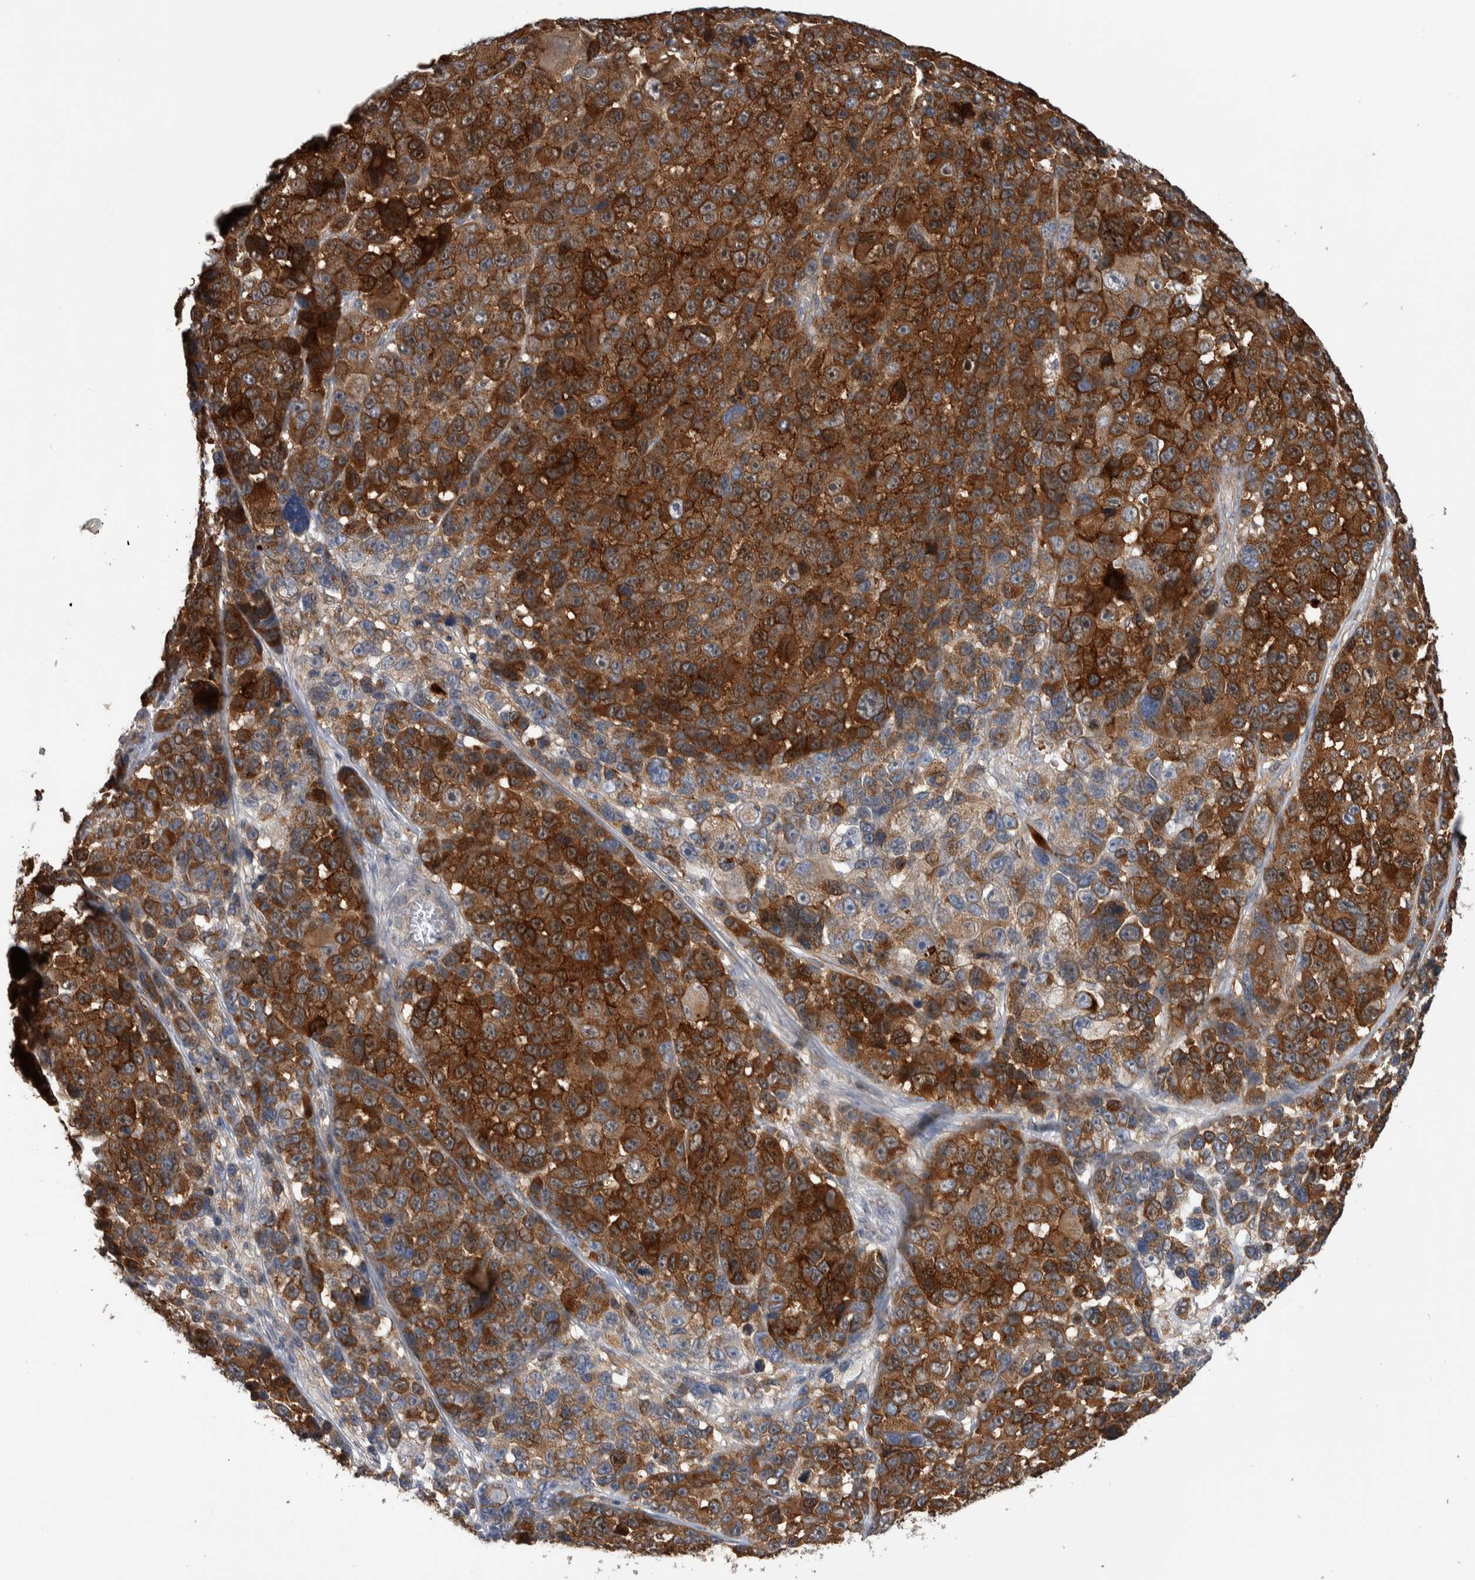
{"staining": {"intensity": "moderate", "quantity": ">75%", "location": "cytoplasmic/membranous"}, "tissue": "melanoma", "cell_type": "Tumor cells", "image_type": "cancer", "snomed": [{"axis": "morphology", "description": "Malignant melanoma, NOS"}, {"axis": "topography", "description": "Skin"}], "caption": "Immunohistochemical staining of melanoma demonstrates medium levels of moderate cytoplasmic/membranous protein expression in about >75% of tumor cells.", "gene": "SDCBP", "patient": {"sex": "male", "age": 53}}